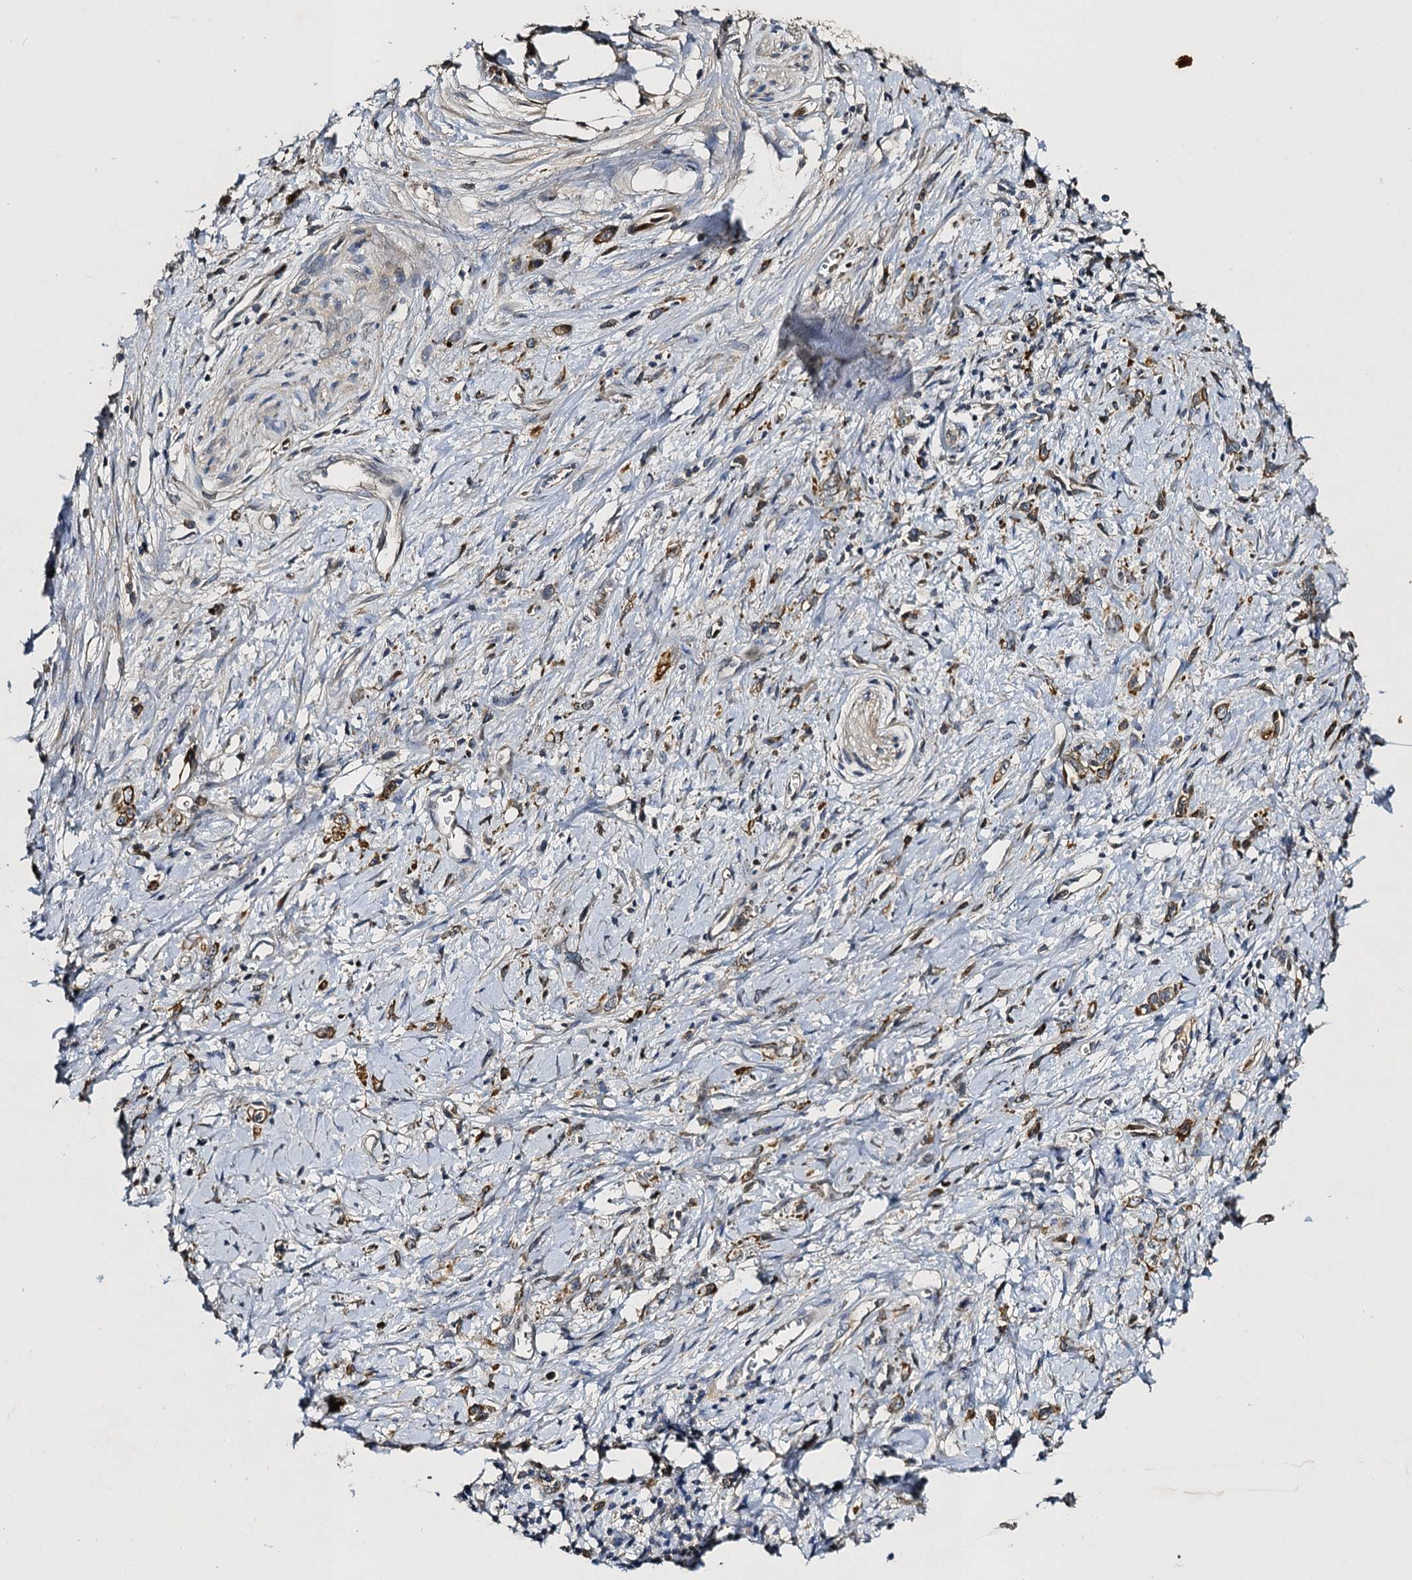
{"staining": {"intensity": "weak", "quantity": ">75%", "location": "cytoplasmic/membranous"}, "tissue": "stomach cancer", "cell_type": "Tumor cells", "image_type": "cancer", "snomed": [{"axis": "morphology", "description": "Adenocarcinoma, NOS"}, {"axis": "topography", "description": "Stomach"}], "caption": "IHC micrograph of human adenocarcinoma (stomach) stained for a protein (brown), which shows low levels of weak cytoplasmic/membranous positivity in approximately >75% of tumor cells.", "gene": "SLC11A2", "patient": {"sex": "female", "age": 76}}